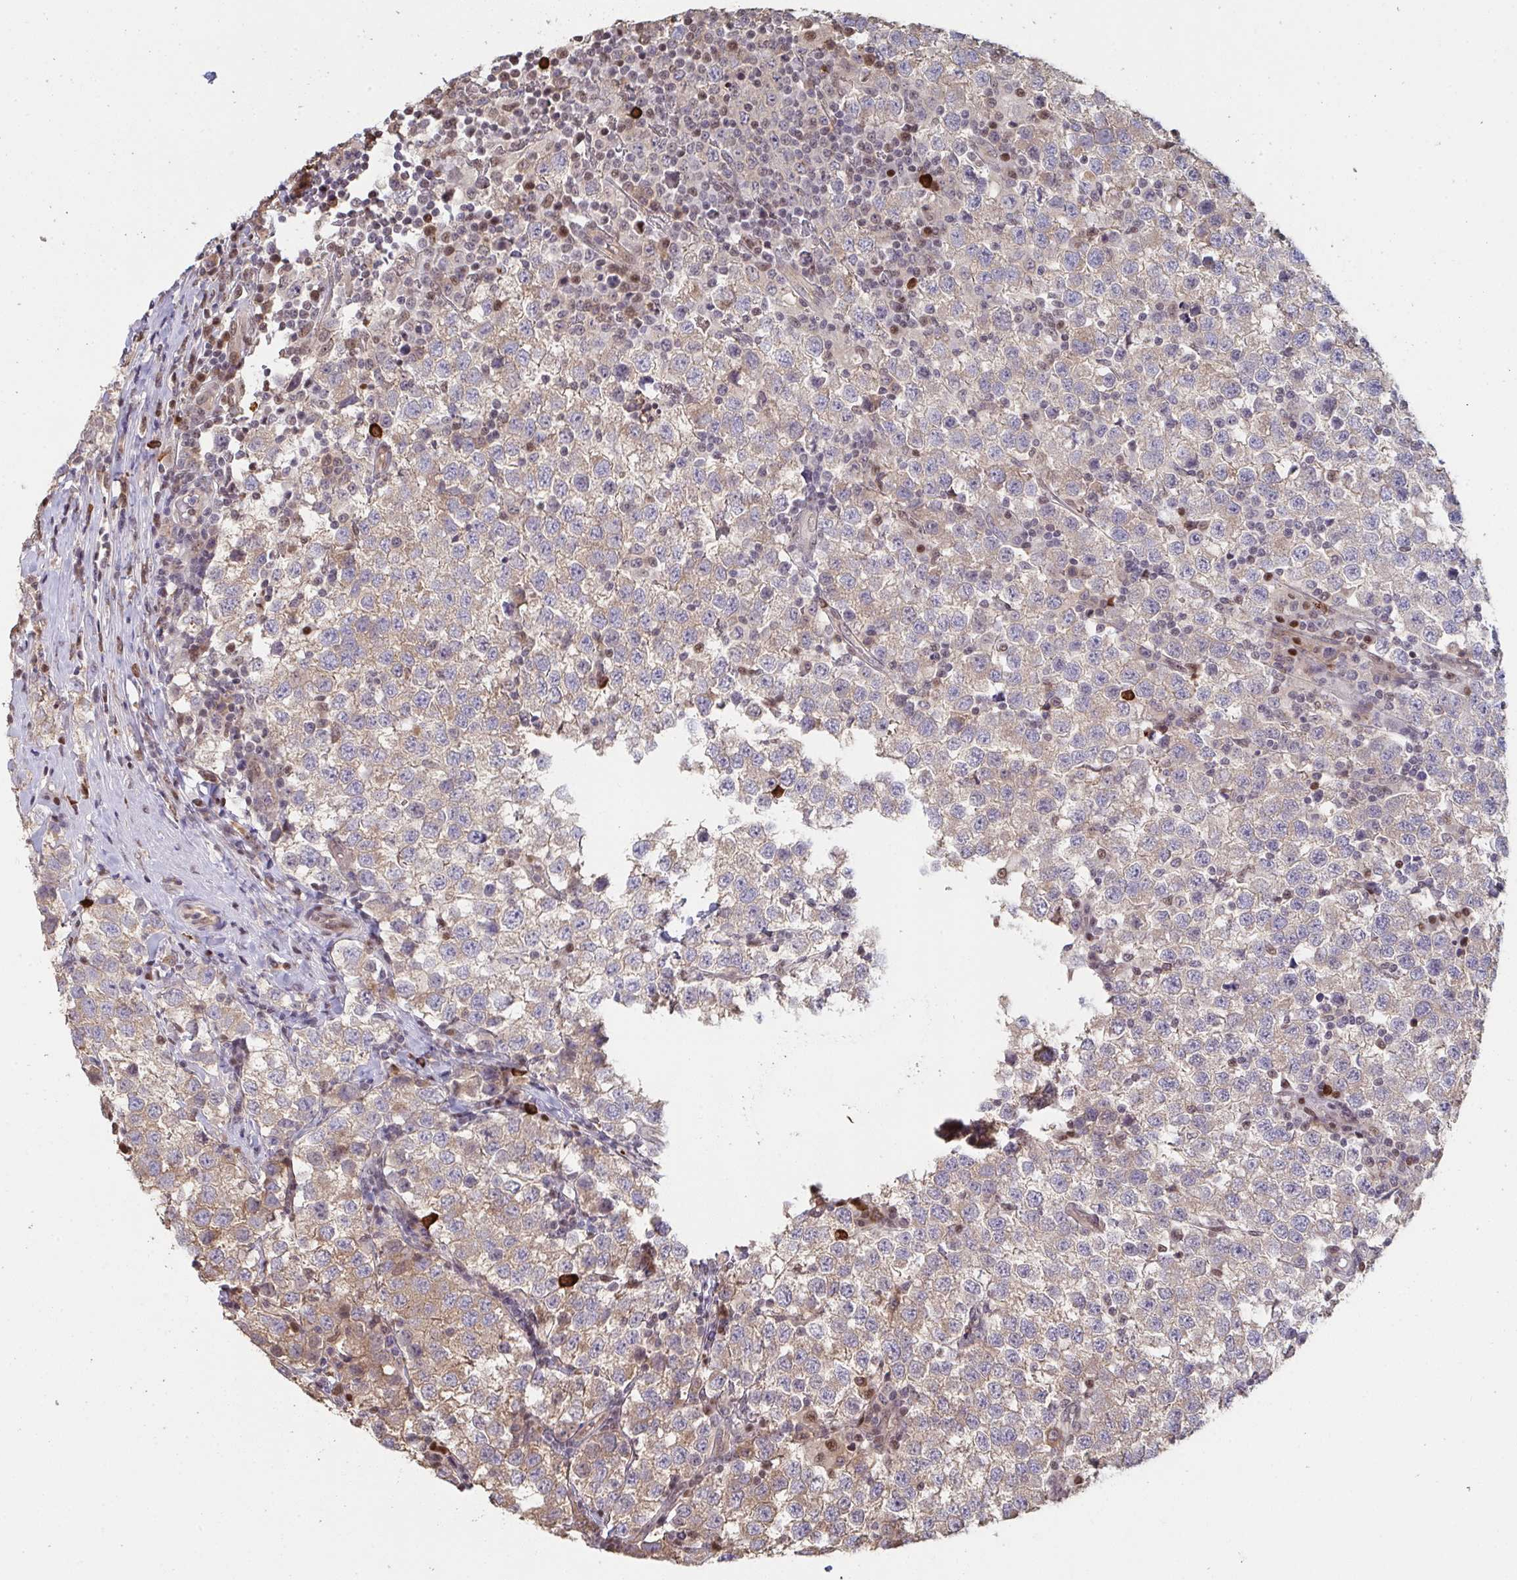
{"staining": {"intensity": "weak", "quantity": "25%-75%", "location": "cytoplasmic/membranous"}, "tissue": "testis cancer", "cell_type": "Tumor cells", "image_type": "cancer", "snomed": [{"axis": "morphology", "description": "Seminoma, NOS"}, {"axis": "topography", "description": "Testis"}], "caption": "Tumor cells exhibit low levels of weak cytoplasmic/membranous expression in approximately 25%-75% of cells in testis seminoma. The staining is performed using DAB brown chromogen to label protein expression. The nuclei are counter-stained blue using hematoxylin.", "gene": "ACD", "patient": {"sex": "male", "age": 34}}